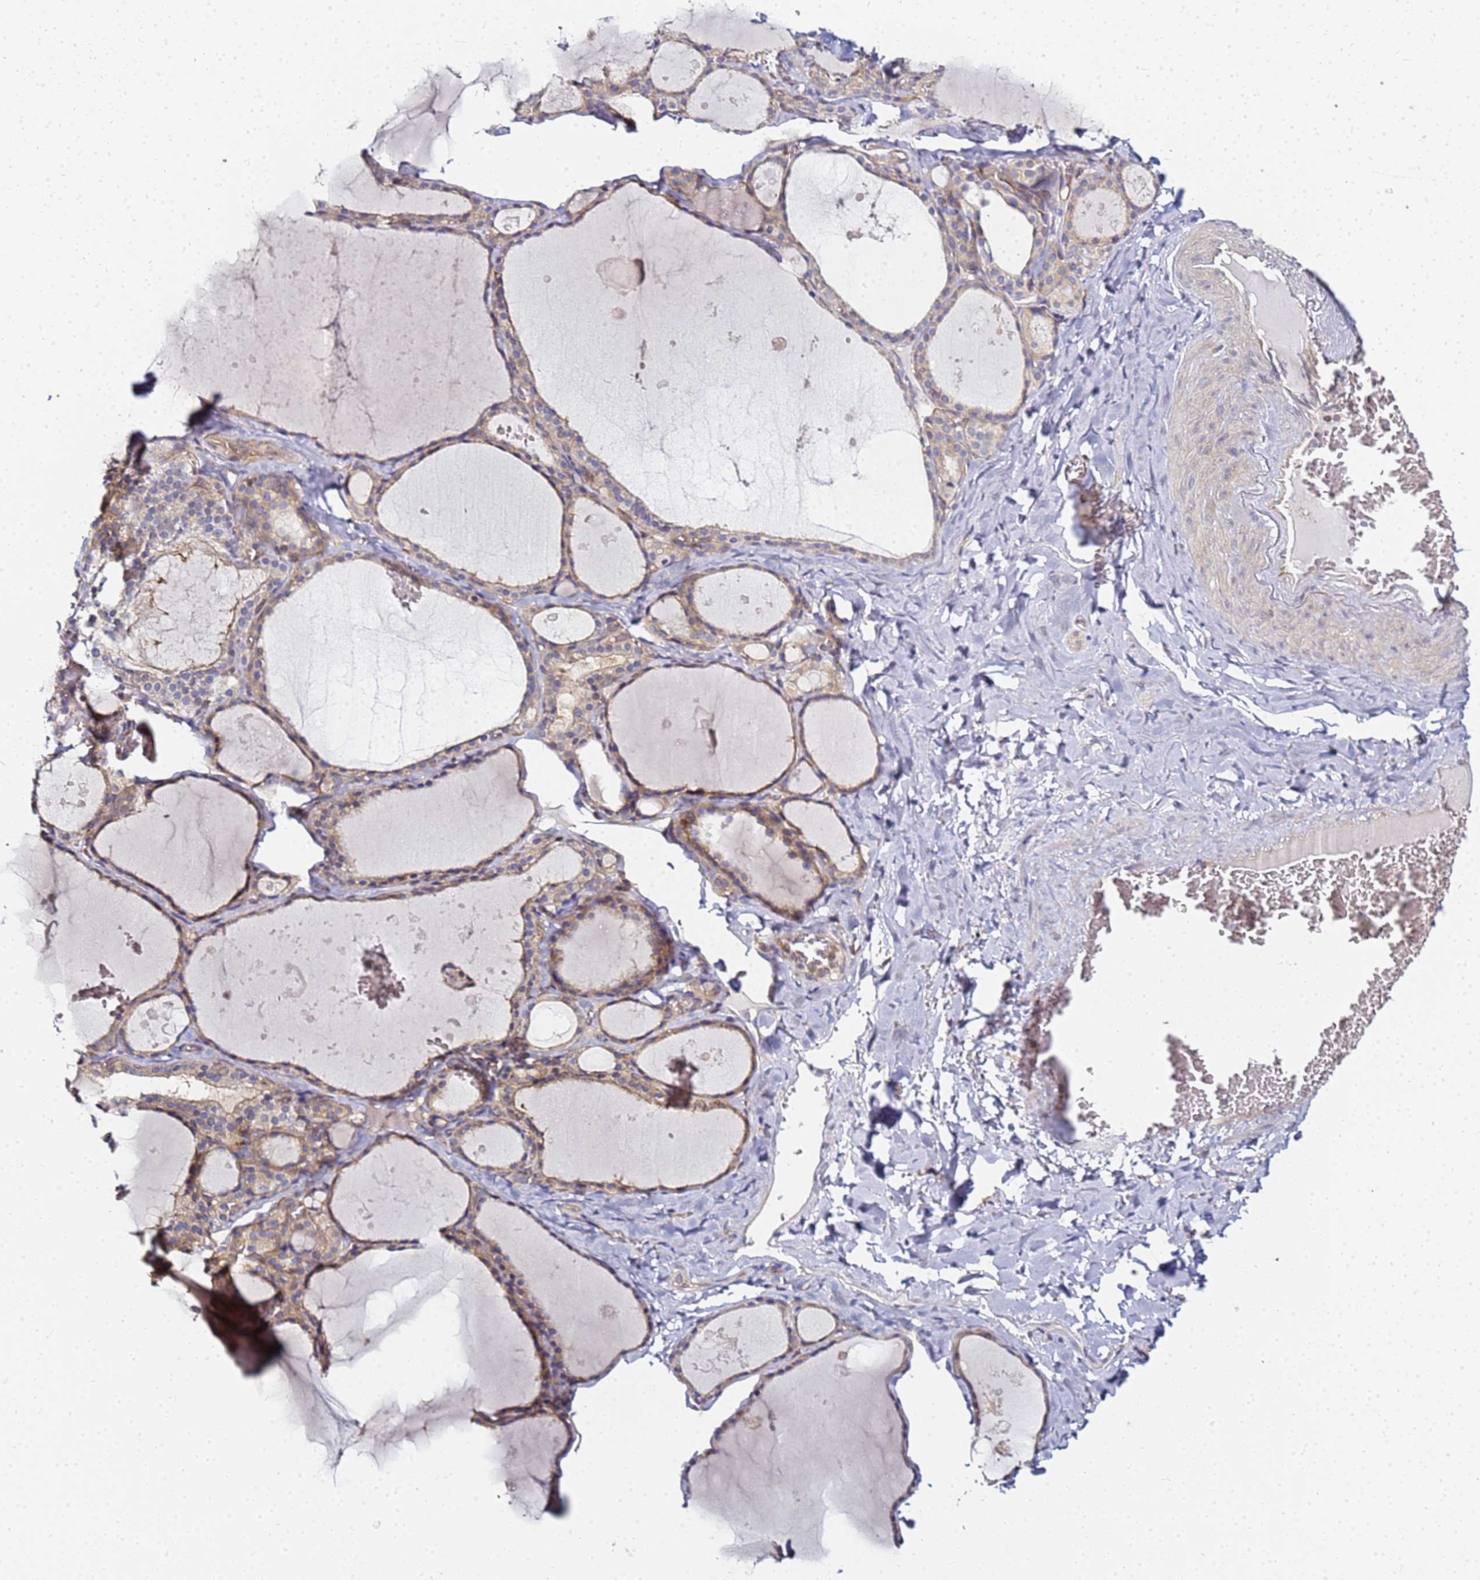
{"staining": {"intensity": "moderate", "quantity": ">75%", "location": "cytoplasmic/membranous"}, "tissue": "thyroid gland", "cell_type": "Glandular cells", "image_type": "normal", "snomed": [{"axis": "morphology", "description": "Normal tissue, NOS"}, {"axis": "topography", "description": "Thyroid gland"}], "caption": "Protein expression analysis of unremarkable human thyroid gland reveals moderate cytoplasmic/membranous positivity in about >75% of glandular cells. (Stains: DAB (3,3'-diaminobenzidine) in brown, nuclei in blue, Microscopy: brightfield microscopy at high magnification).", "gene": "CHM", "patient": {"sex": "male", "age": 56}}